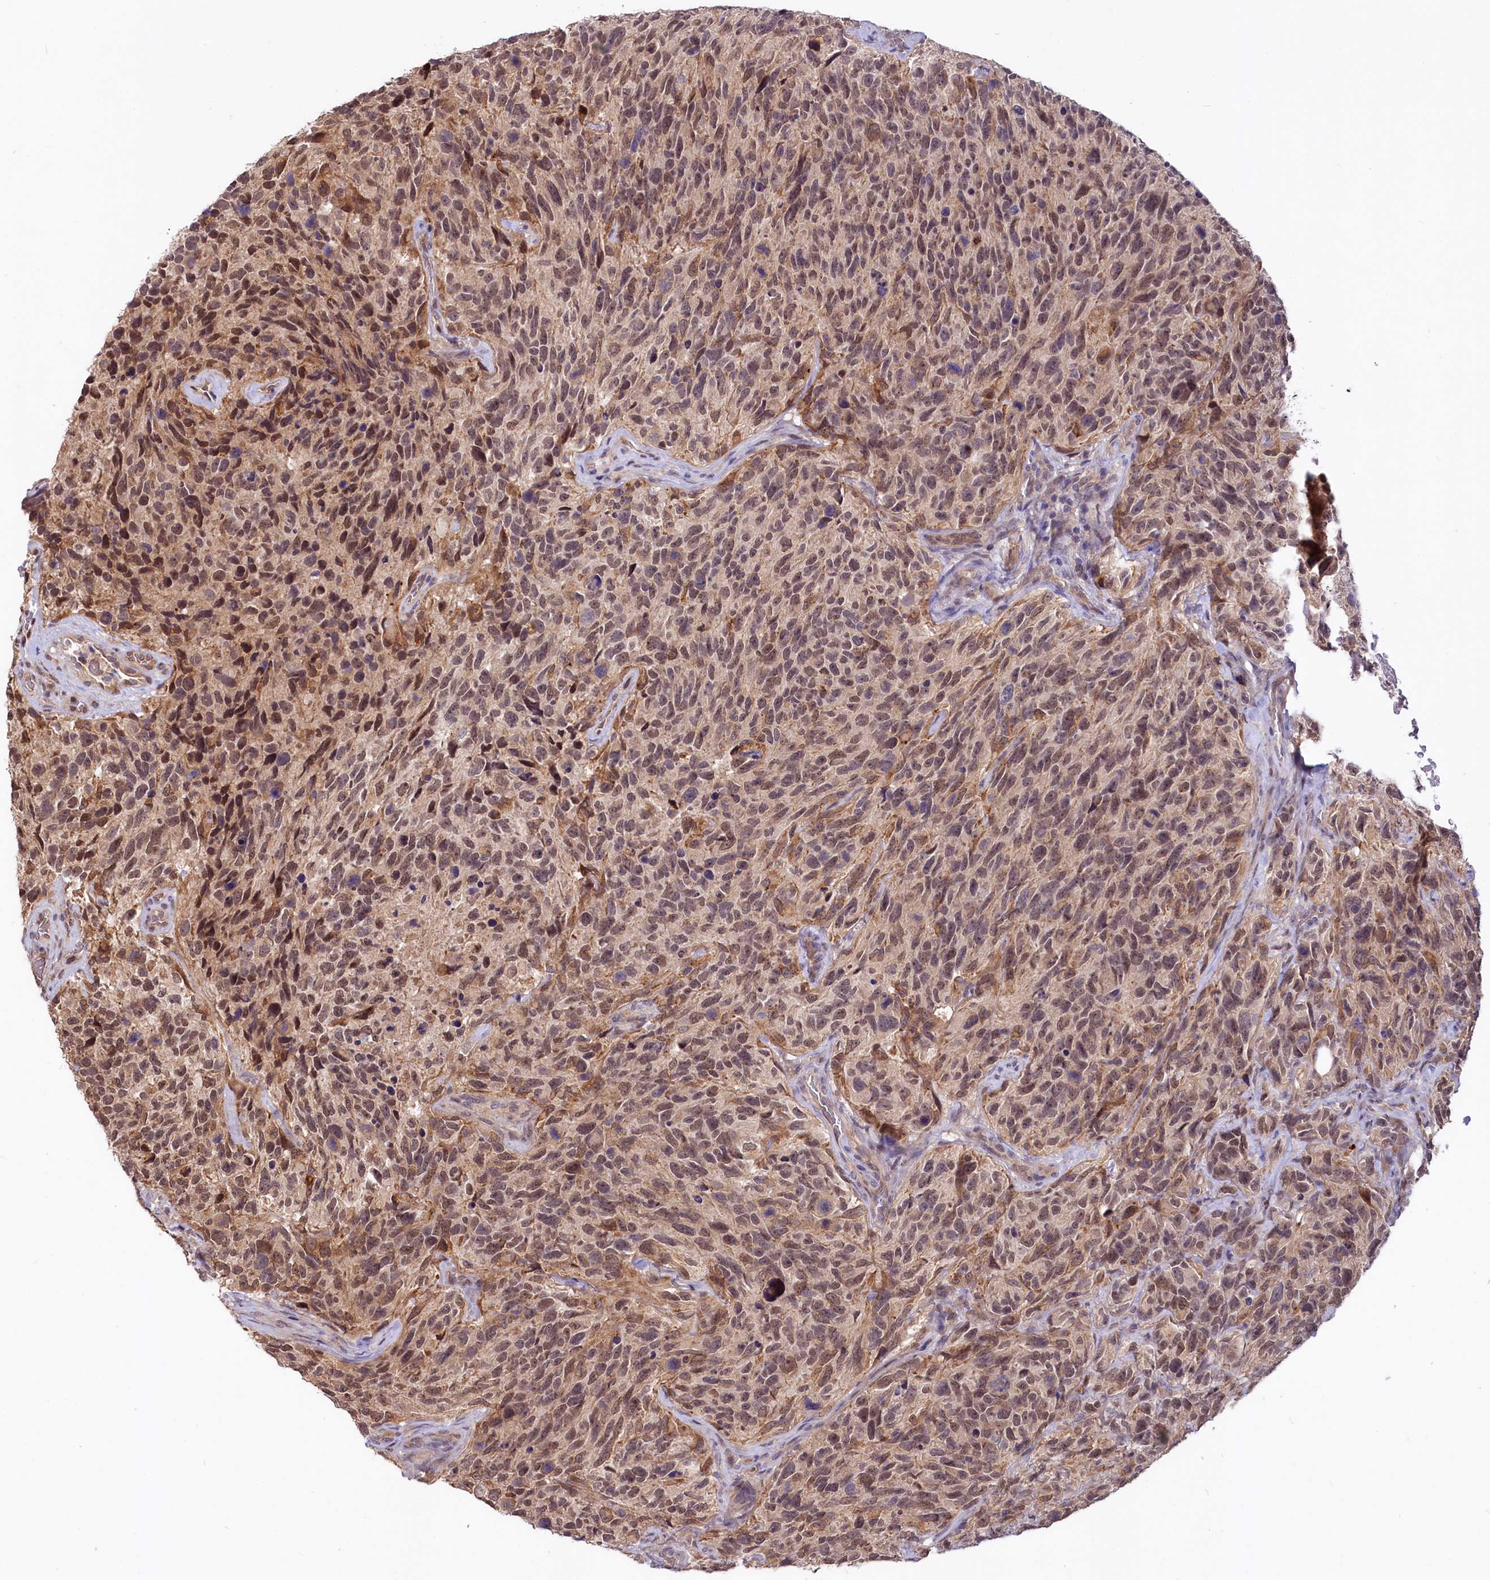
{"staining": {"intensity": "moderate", "quantity": ">75%", "location": "cytoplasmic/membranous,nuclear"}, "tissue": "glioma", "cell_type": "Tumor cells", "image_type": "cancer", "snomed": [{"axis": "morphology", "description": "Glioma, malignant, High grade"}, {"axis": "topography", "description": "Brain"}], "caption": "A medium amount of moderate cytoplasmic/membranous and nuclear staining is identified in about >75% of tumor cells in malignant high-grade glioma tissue.", "gene": "UBE3A", "patient": {"sex": "male", "age": 69}}